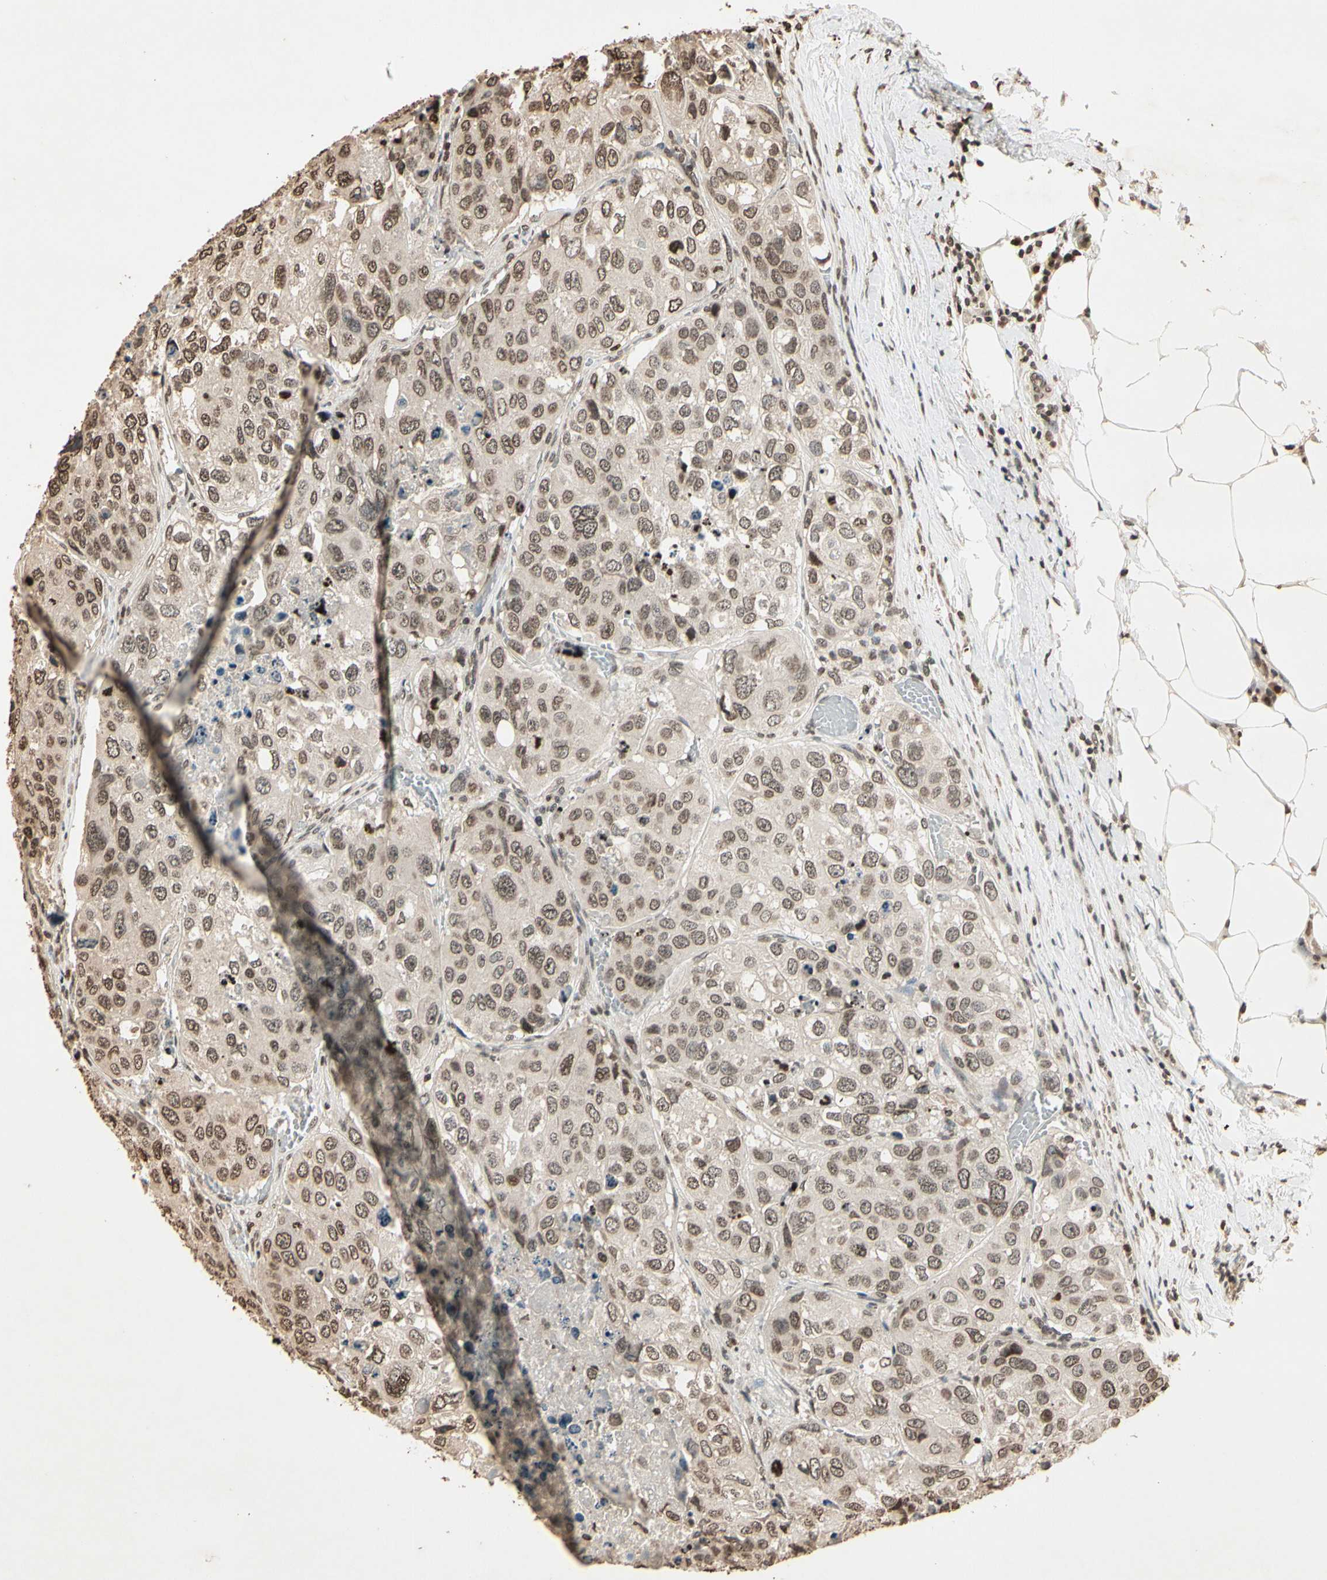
{"staining": {"intensity": "weak", "quantity": "25%-75%", "location": "cytoplasmic/membranous,nuclear"}, "tissue": "urothelial cancer", "cell_type": "Tumor cells", "image_type": "cancer", "snomed": [{"axis": "morphology", "description": "Urothelial carcinoma, High grade"}, {"axis": "topography", "description": "Lymph node"}, {"axis": "topography", "description": "Urinary bladder"}], "caption": "Protein staining demonstrates weak cytoplasmic/membranous and nuclear positivity in about 25%-75% of tumor cells in urothelial cancer.", "gene": "TOP1", "patient": {"sex": "male", "age": 51}}